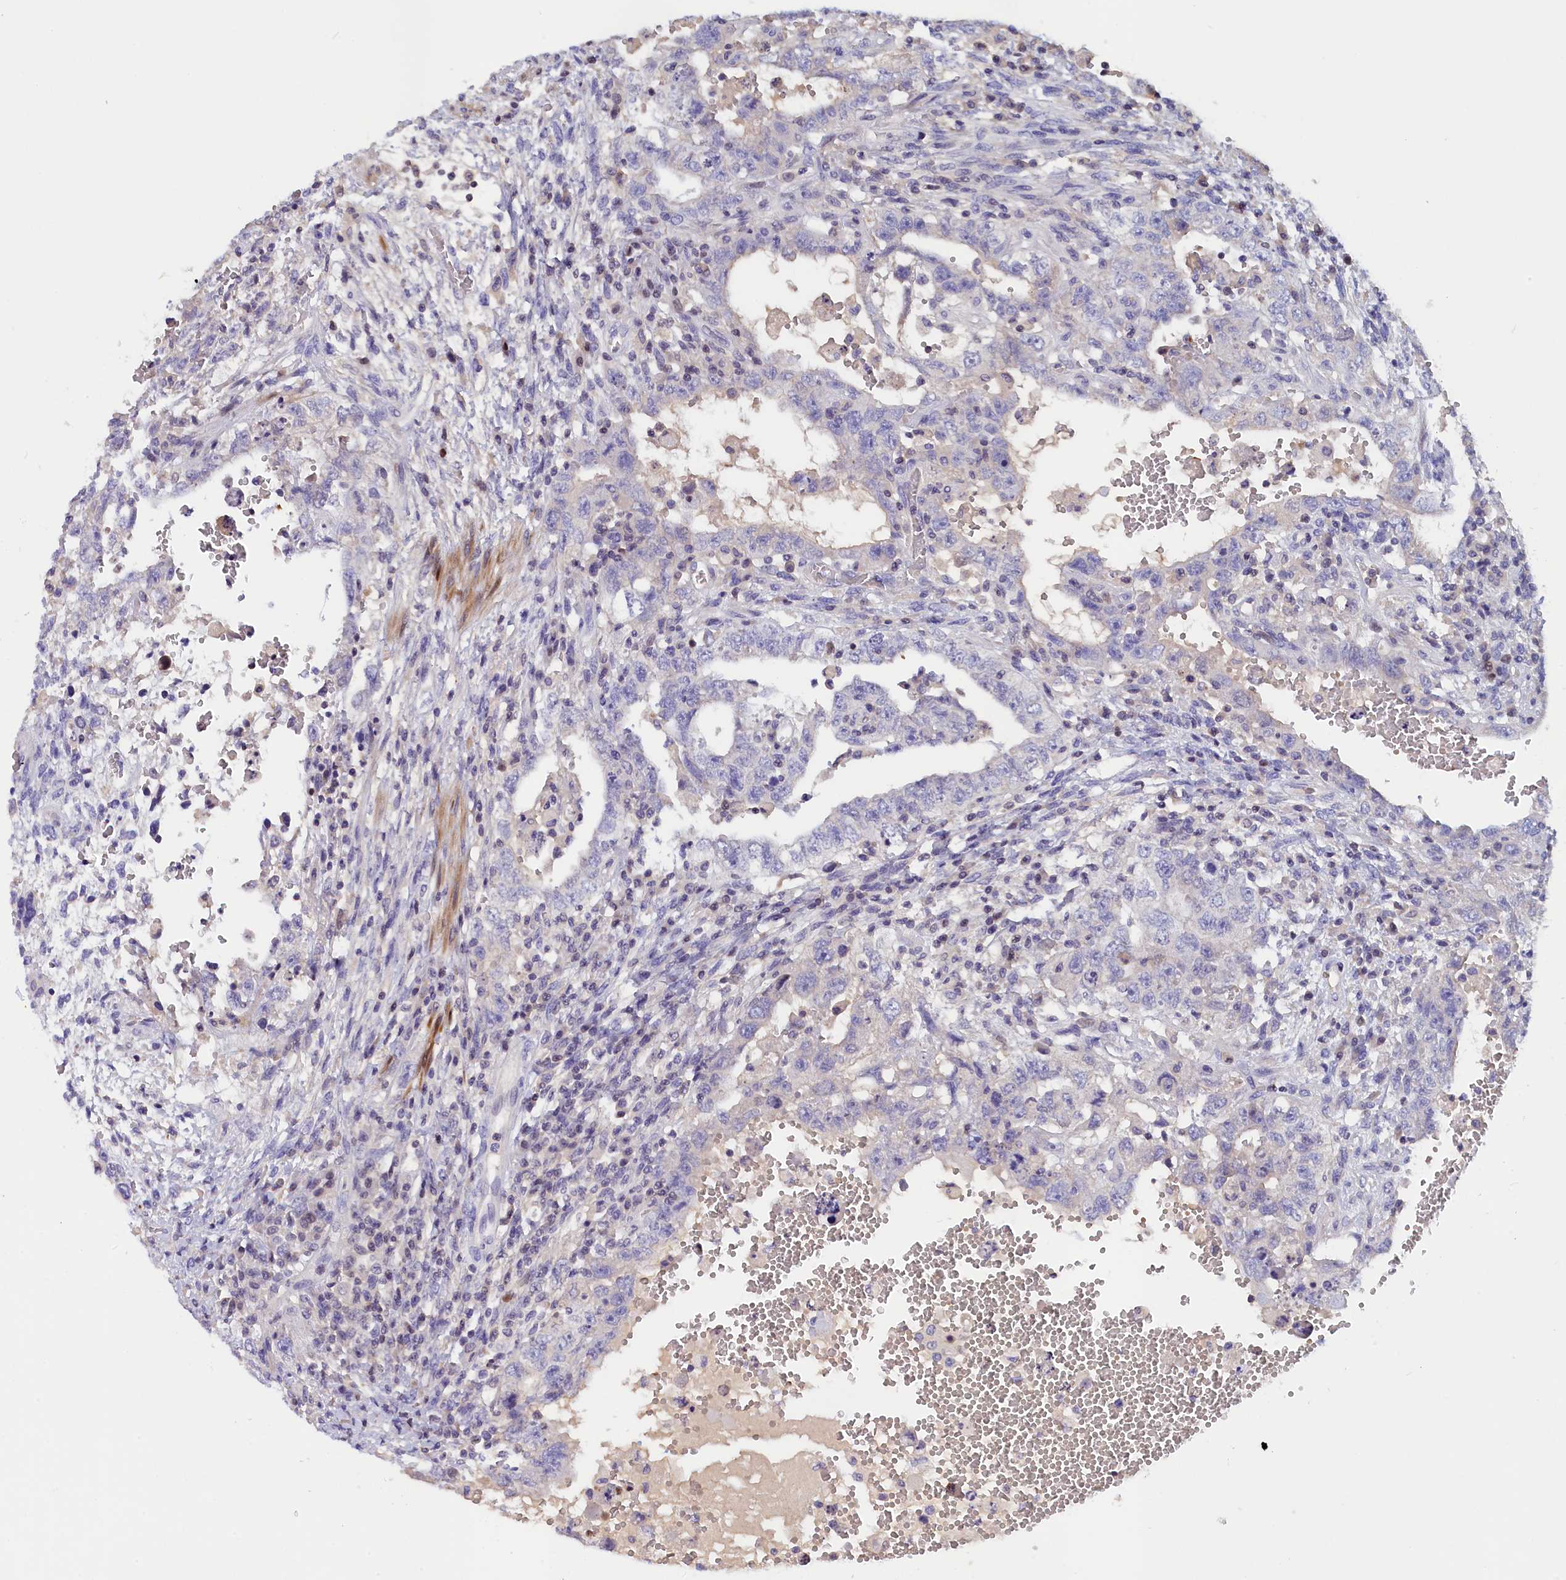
{"staining": {"intensity": "negative", "quantity": "none", "location": "none"}, "tissue": "testis cancer", "cell_type": "Tumor cells", "image_type": "cancer", "snomed": [{"axis": "morphology", "description": "Carcinoma, Embryonal, NOS"}, {"axis": "topography", "description": "Testis"}], "caption": "High magnification brightfield microscopy of testis embryonal carcinoma stained with DAB (3,3'-diaminobenzidine) (brown) and counterstained with hematoxylin (blue): tumor cells show no significant expression.", "gene": "NKPD1", "patient": {"sex": "male", "age": 26}}